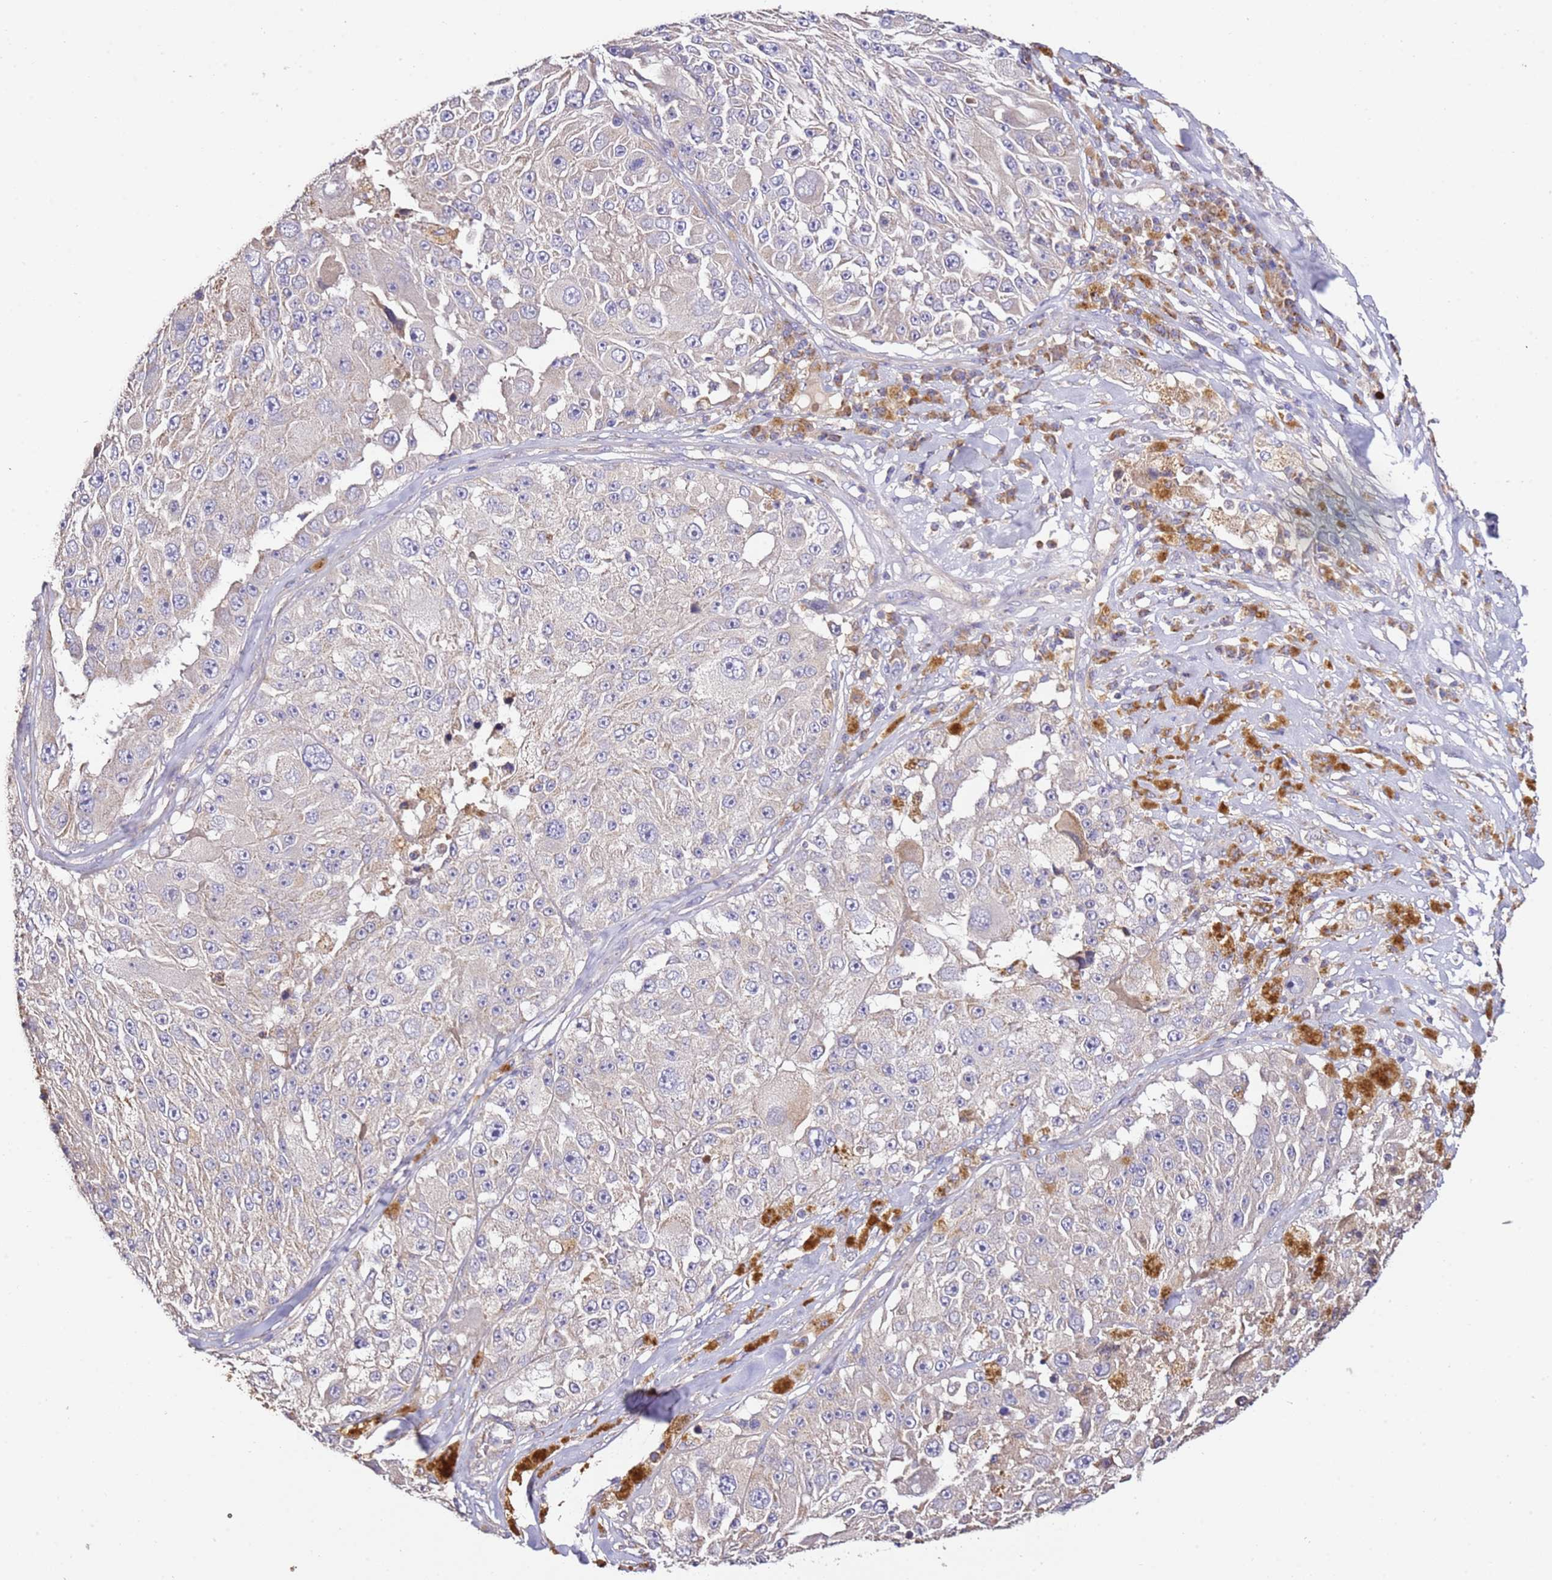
{"staining": {"intensity": "negative", "quantity": "none", "location": "none"}, "tissue": "melanoma", "cell_type": "Tumor cells", "image_type": "cancer", "snomed": [{"axis": "morphology", "description": "Malignant melanoma, Metastatic site"}, {"axis": "topography", "description": "Lymph node"}], "caption": "This photomicrograph is of melanoma stained with immunohistochemistry (IHC) to label a protein in brown with the nuclei are counter-stained blue. There is no expression in tumor cells.", "gene": "OR2B11", "patient": {"sex": "male", "age": 62}}